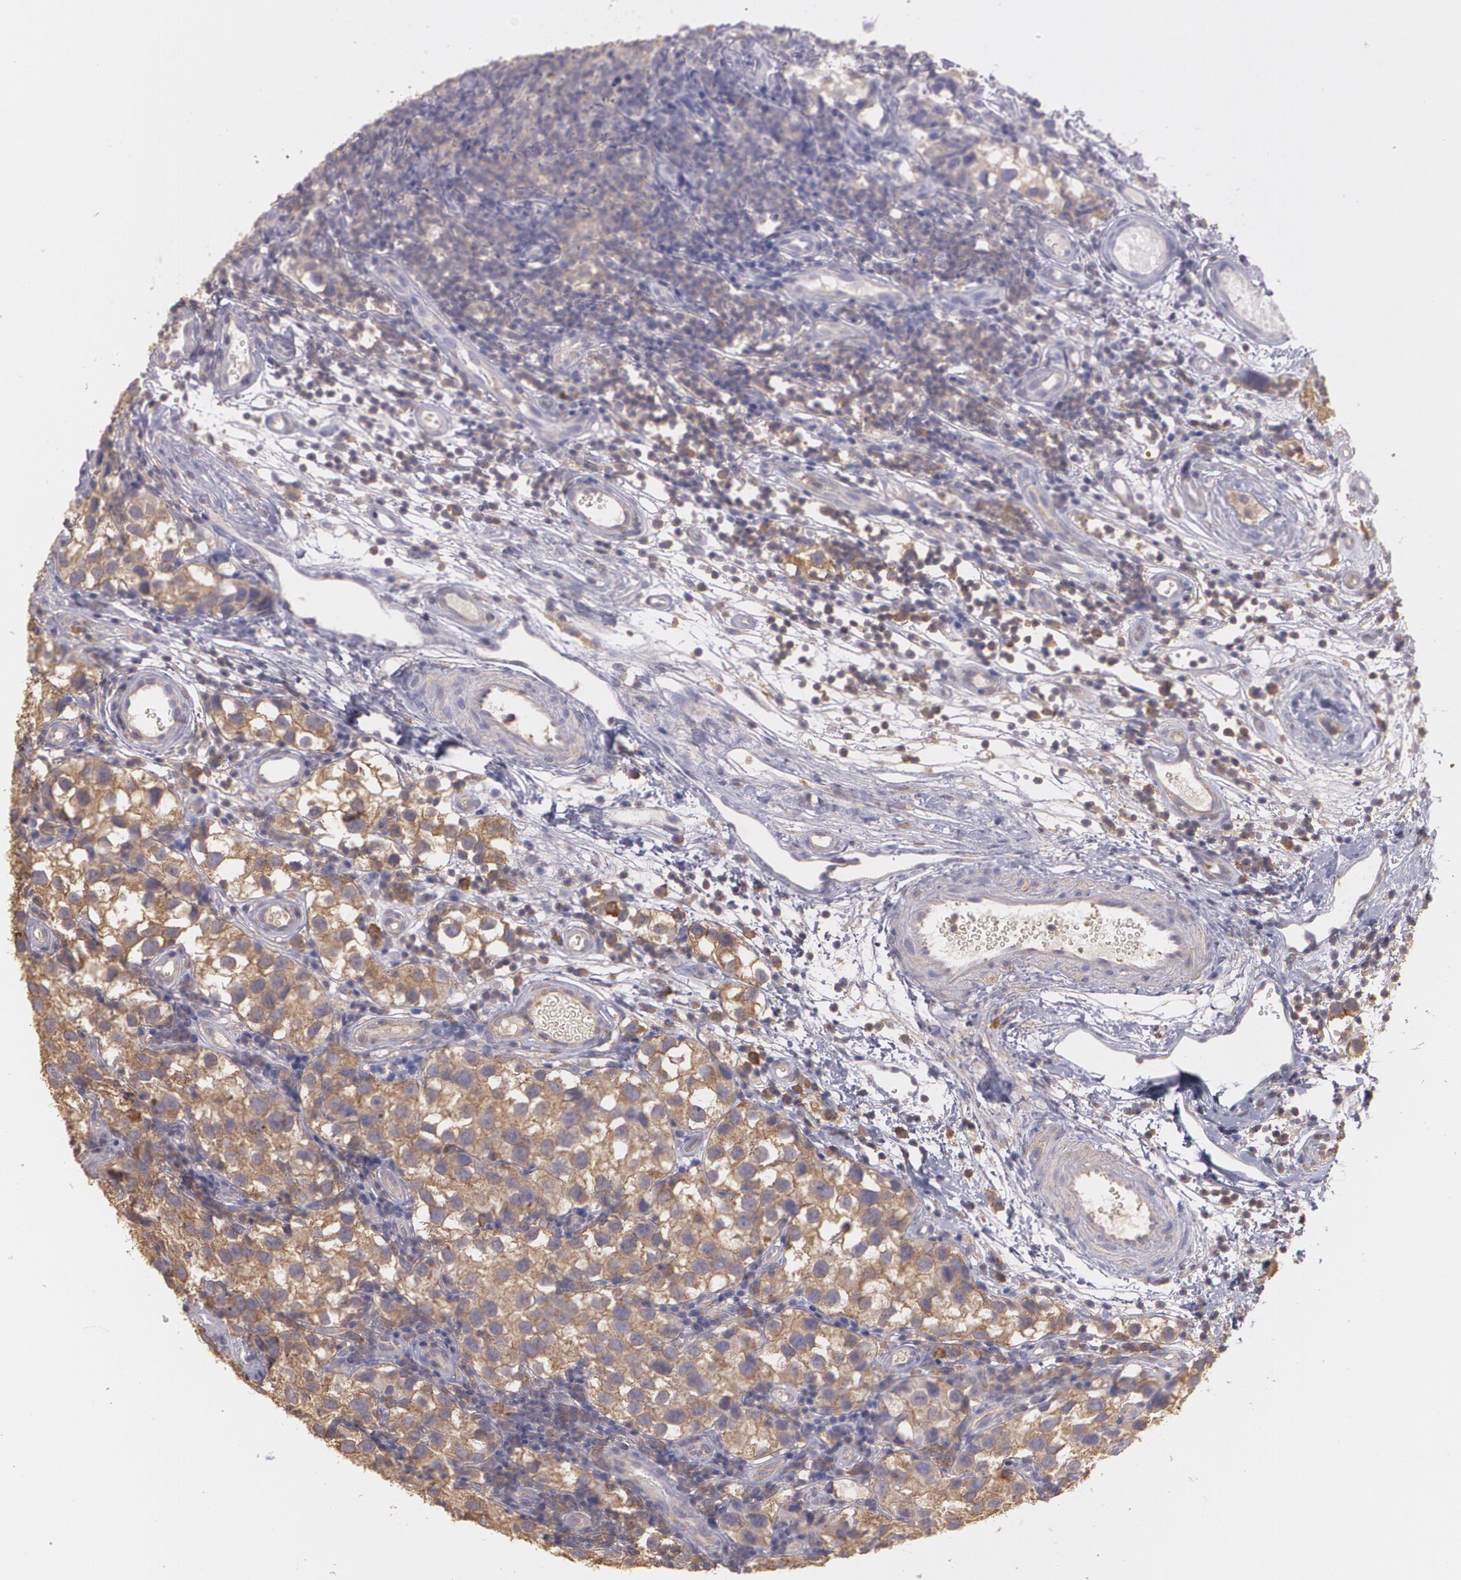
{"staining": {"intensity": "strong", "quantity": ">75%", "location": "cytoplasmic/membranous"}, "tissue": "testis cancer", "cell_type": "Tumor cells", "image_type": "cancer", "snomed": [{"axis": "morphology", "description": "Seminoma, NOS"}, {"axis": "topography", "description": "Testis"}], "caption": "This histopathology image shows immunohistochemistry (IHC) staining of testis cancer (seminoma), with high strong cytoplasmic/membranous staining in approximately >75% of tumor cells.", "gene": "ECE1", "patient": {"sex": "male", "age": 39}}